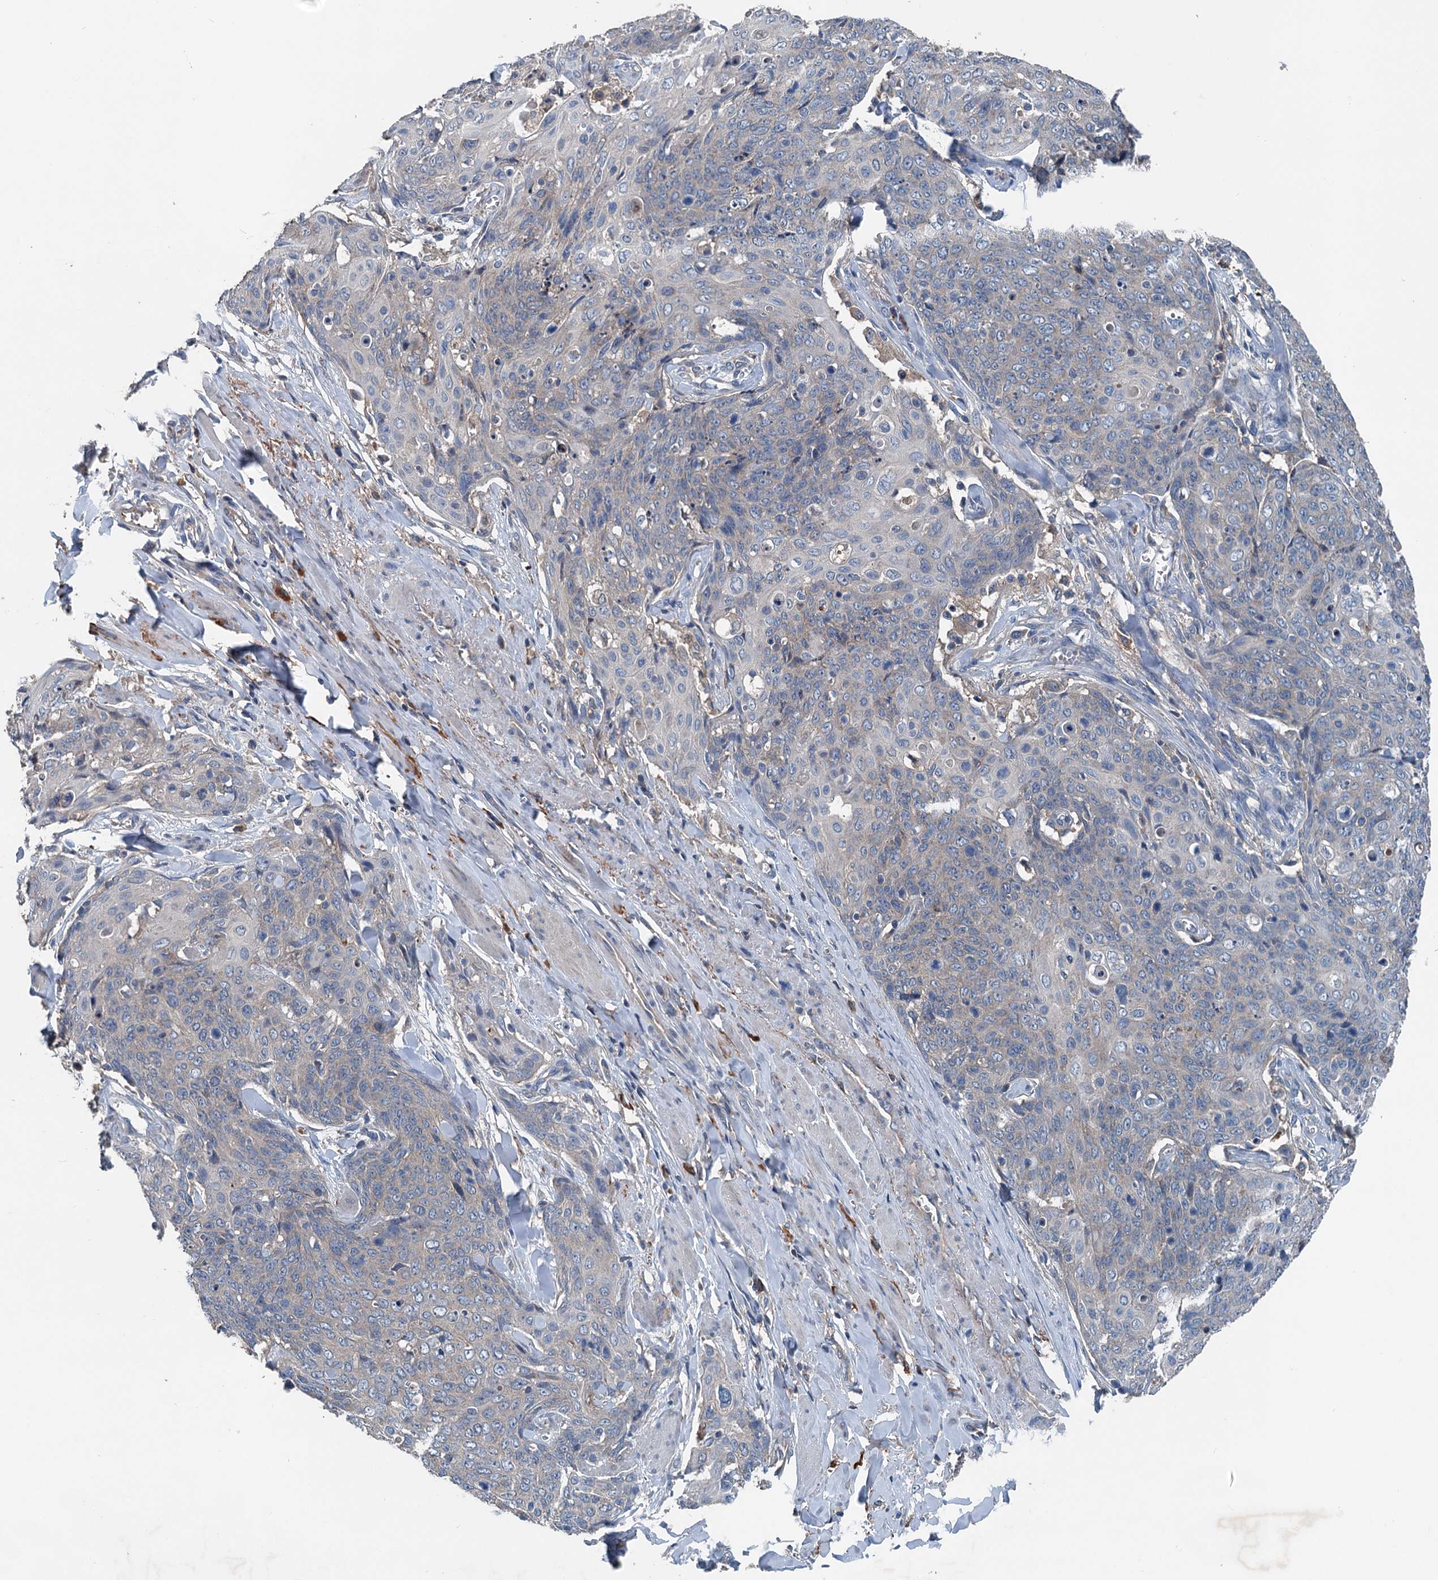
{"staining": {"intensity": "negative", "quantity": "none", "location": "none"}, "tissue": "skin cancer", "cell_type": "Tumor cells", "image_type": "cancer", "snomed": [{"axis": "morphology", "description": "Squamous cell carcinoma, NOS"}, {"axis": "topography", "description": "Skin"}, {"axis": "topography", "description": "Vulva"}], "caption": "Tumor cells are negative for protein expression in human squamous cell carcinoma (skin).", "gene": "PDSS1", "patient": {"sex": "female", "age": 85}}